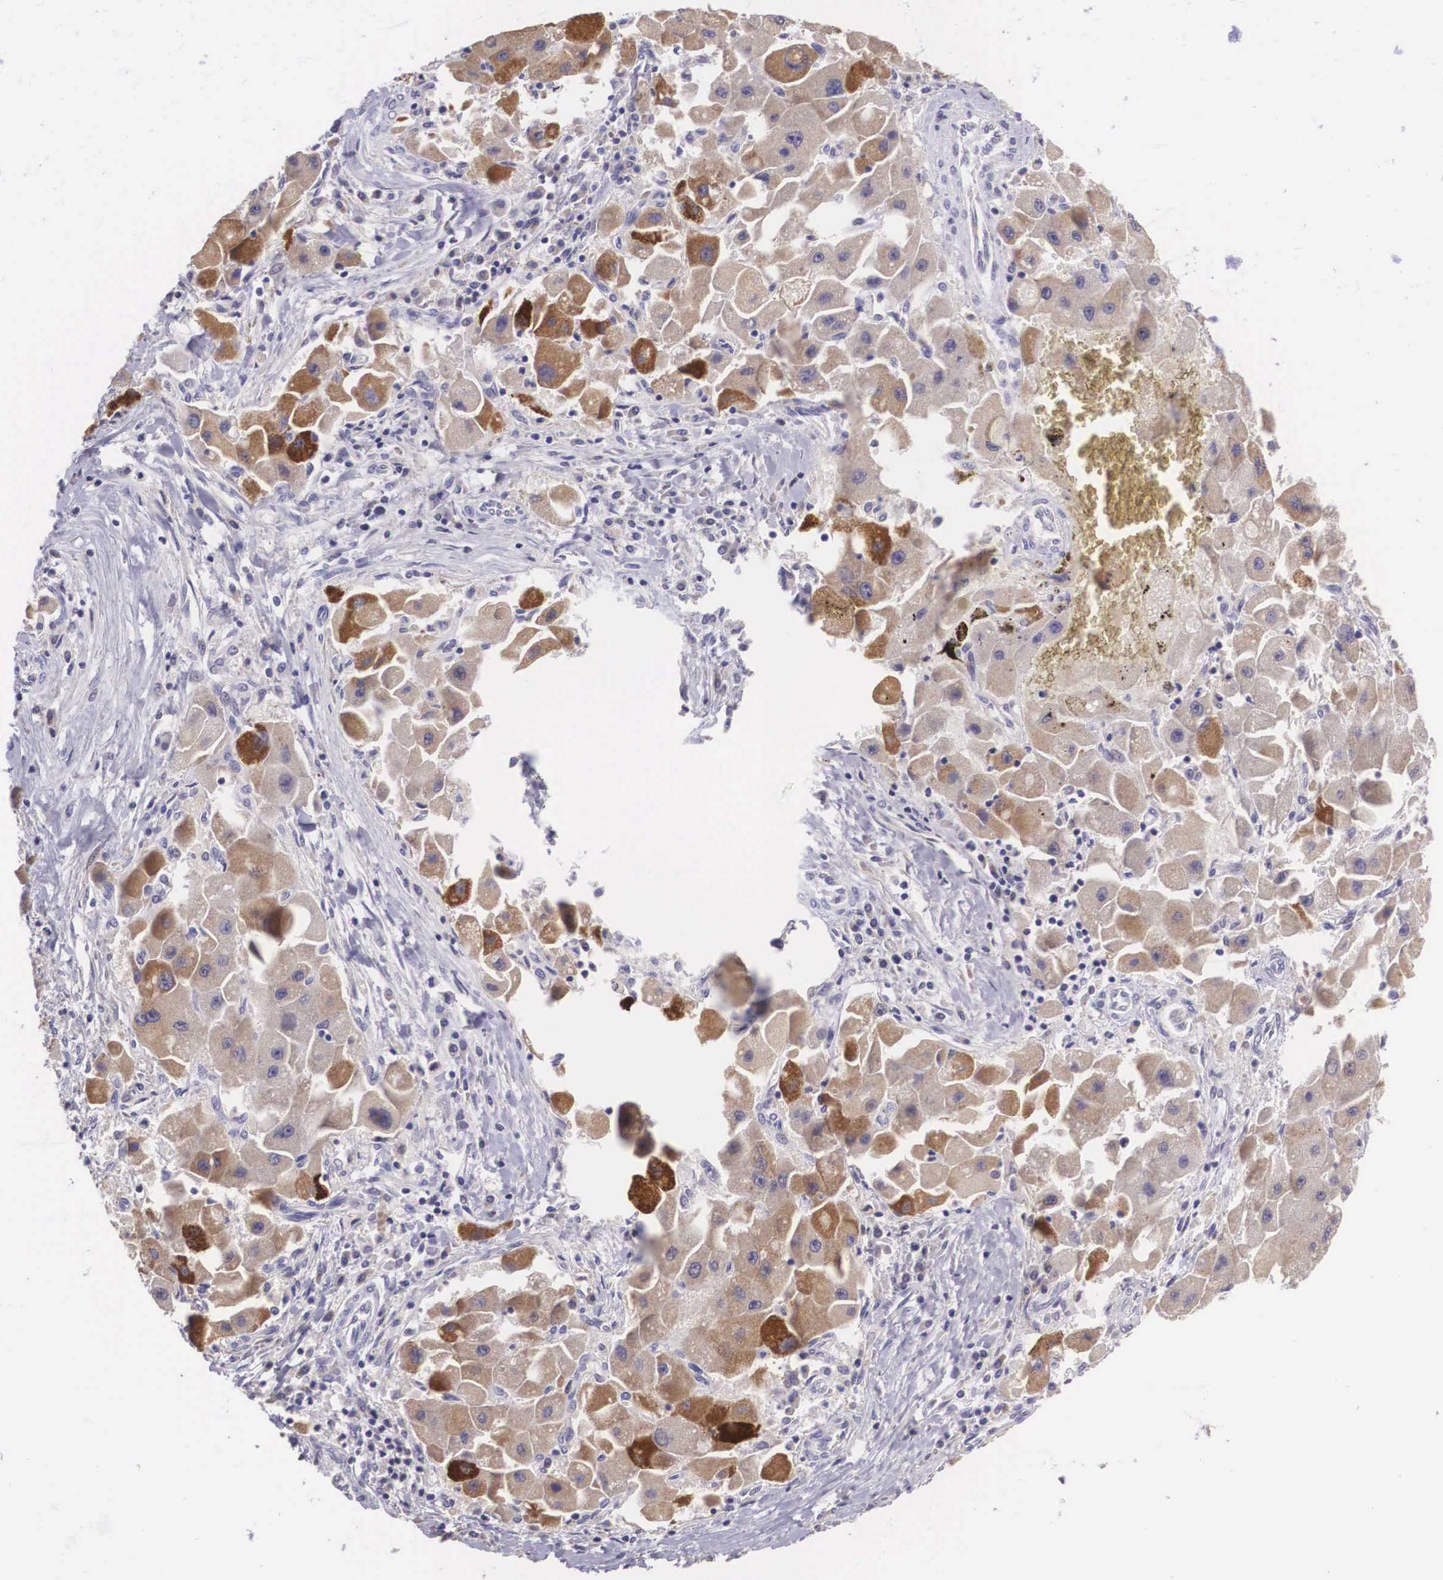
{"staining": {"intensity": "strong", "quantity": ">75%", "location": "cytoplasmic/membranous"}, "tissue": "liver cancer", "cell_type": "Tumor cells", "image_type": "cancer", "snomed": [{"axis": "morphology", "description": "Carcinoma, Hepatocellular, NOS"}, {"axis": "topography", "description": "Liver"}], "caption": "Immunohistochemical staining of liver cancer exhibits high levels of strong cytoplasmic/membranous expression in approximately >75% of tumor cells. (Brightfield microscopy of DAB IHC at high magnification).", "gene": "ARG2", "patient": {"sex": "male", "age": 24}}